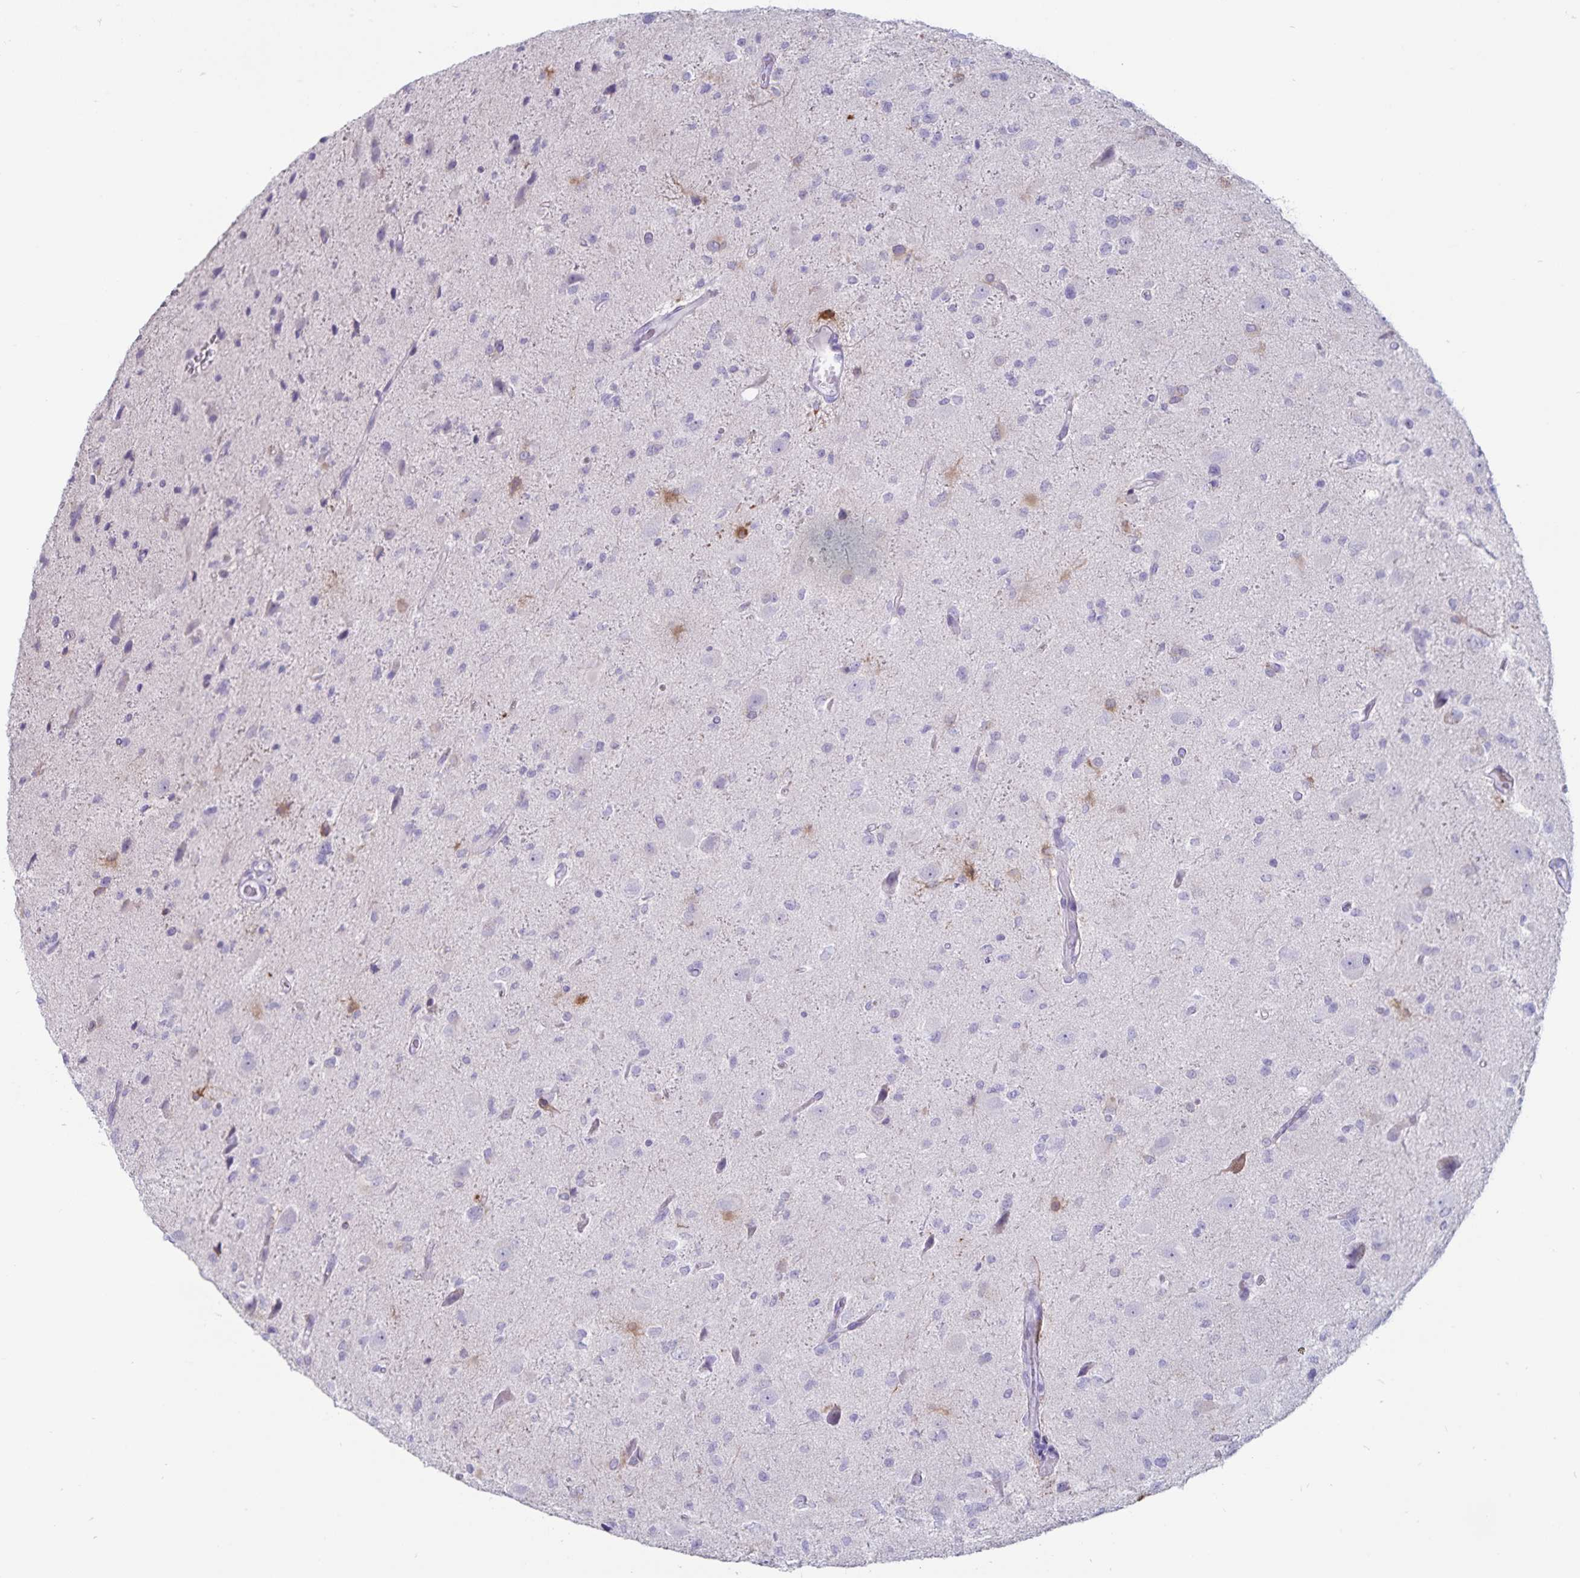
{"staining": {"intensity": "negative", "quantity": "none", "location": "none"}, "tissue": "glioma", "cell_type": "Tumor cells", "image_type": "cancer", "snomed": [{"axis": "morphology", "description": "Glioma, malignant, Low grade"}, {"axis": "topography", "description": "Brain"}], "caption": "Protein analysis of malignant glioma (low-grade) reveals no significant staining in tumor cells.", "gene": "GNLY", "patient": {"sex": "female", "age": 32}}